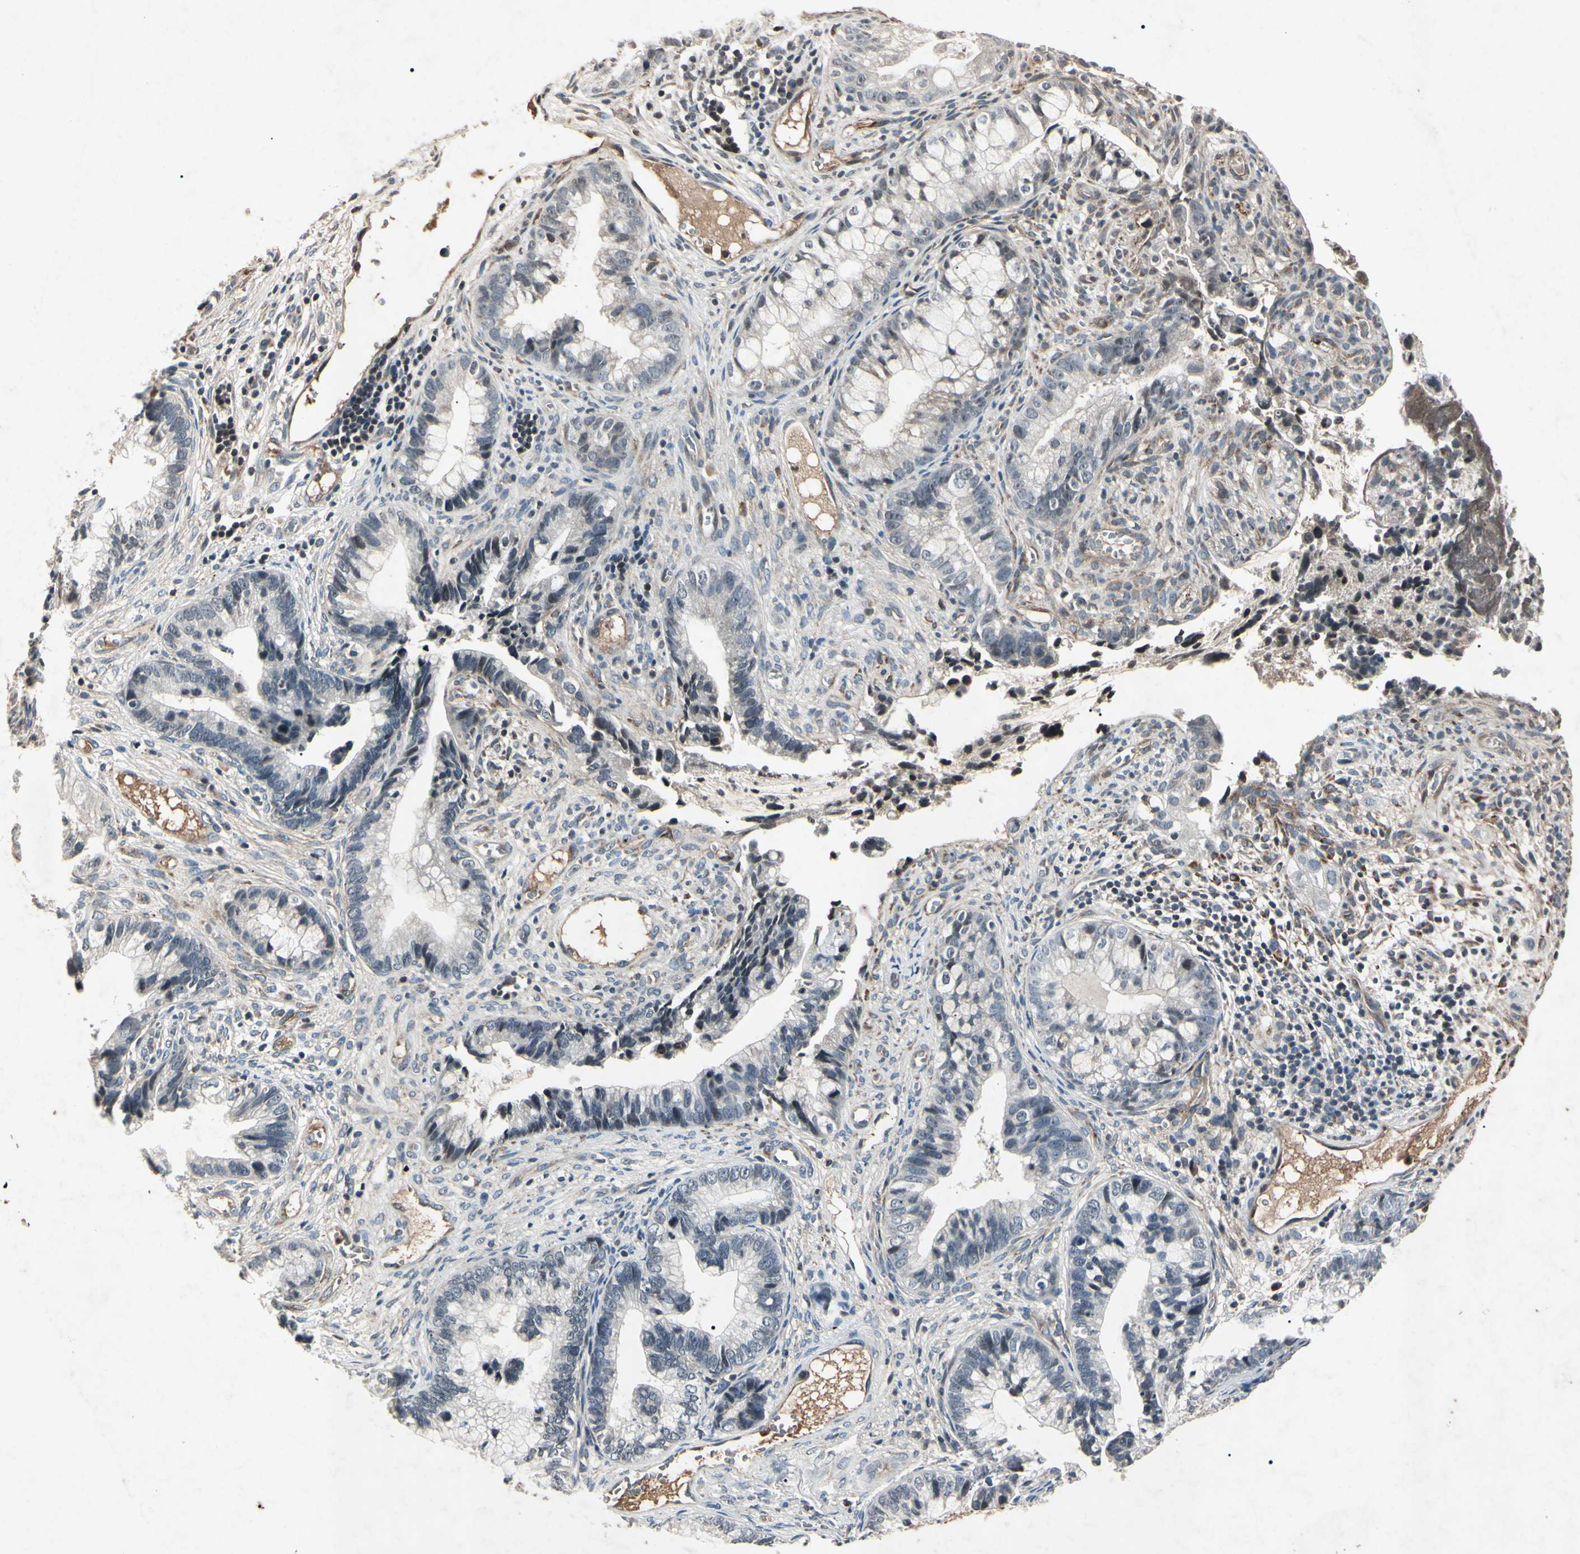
{"staining": {"intensity": "negative", "quantity": "none", "location": "none"}, "tissue": "cervical cancer", "cell_type": "Tumor cells", "image_type": "cancer", "snomed": [{"axis": "morphology", "description": "Adenocarcinoma, NOS"}, {"axis": "topography", "description": "Cervix"}], "caption": "The IHC photomicrograph has no significant expression in tumor cells of cervical cancer (adenocarcinoma) tissue.", "gene": "AEBP1", "patient": {"sex": "female", "age": 44}}